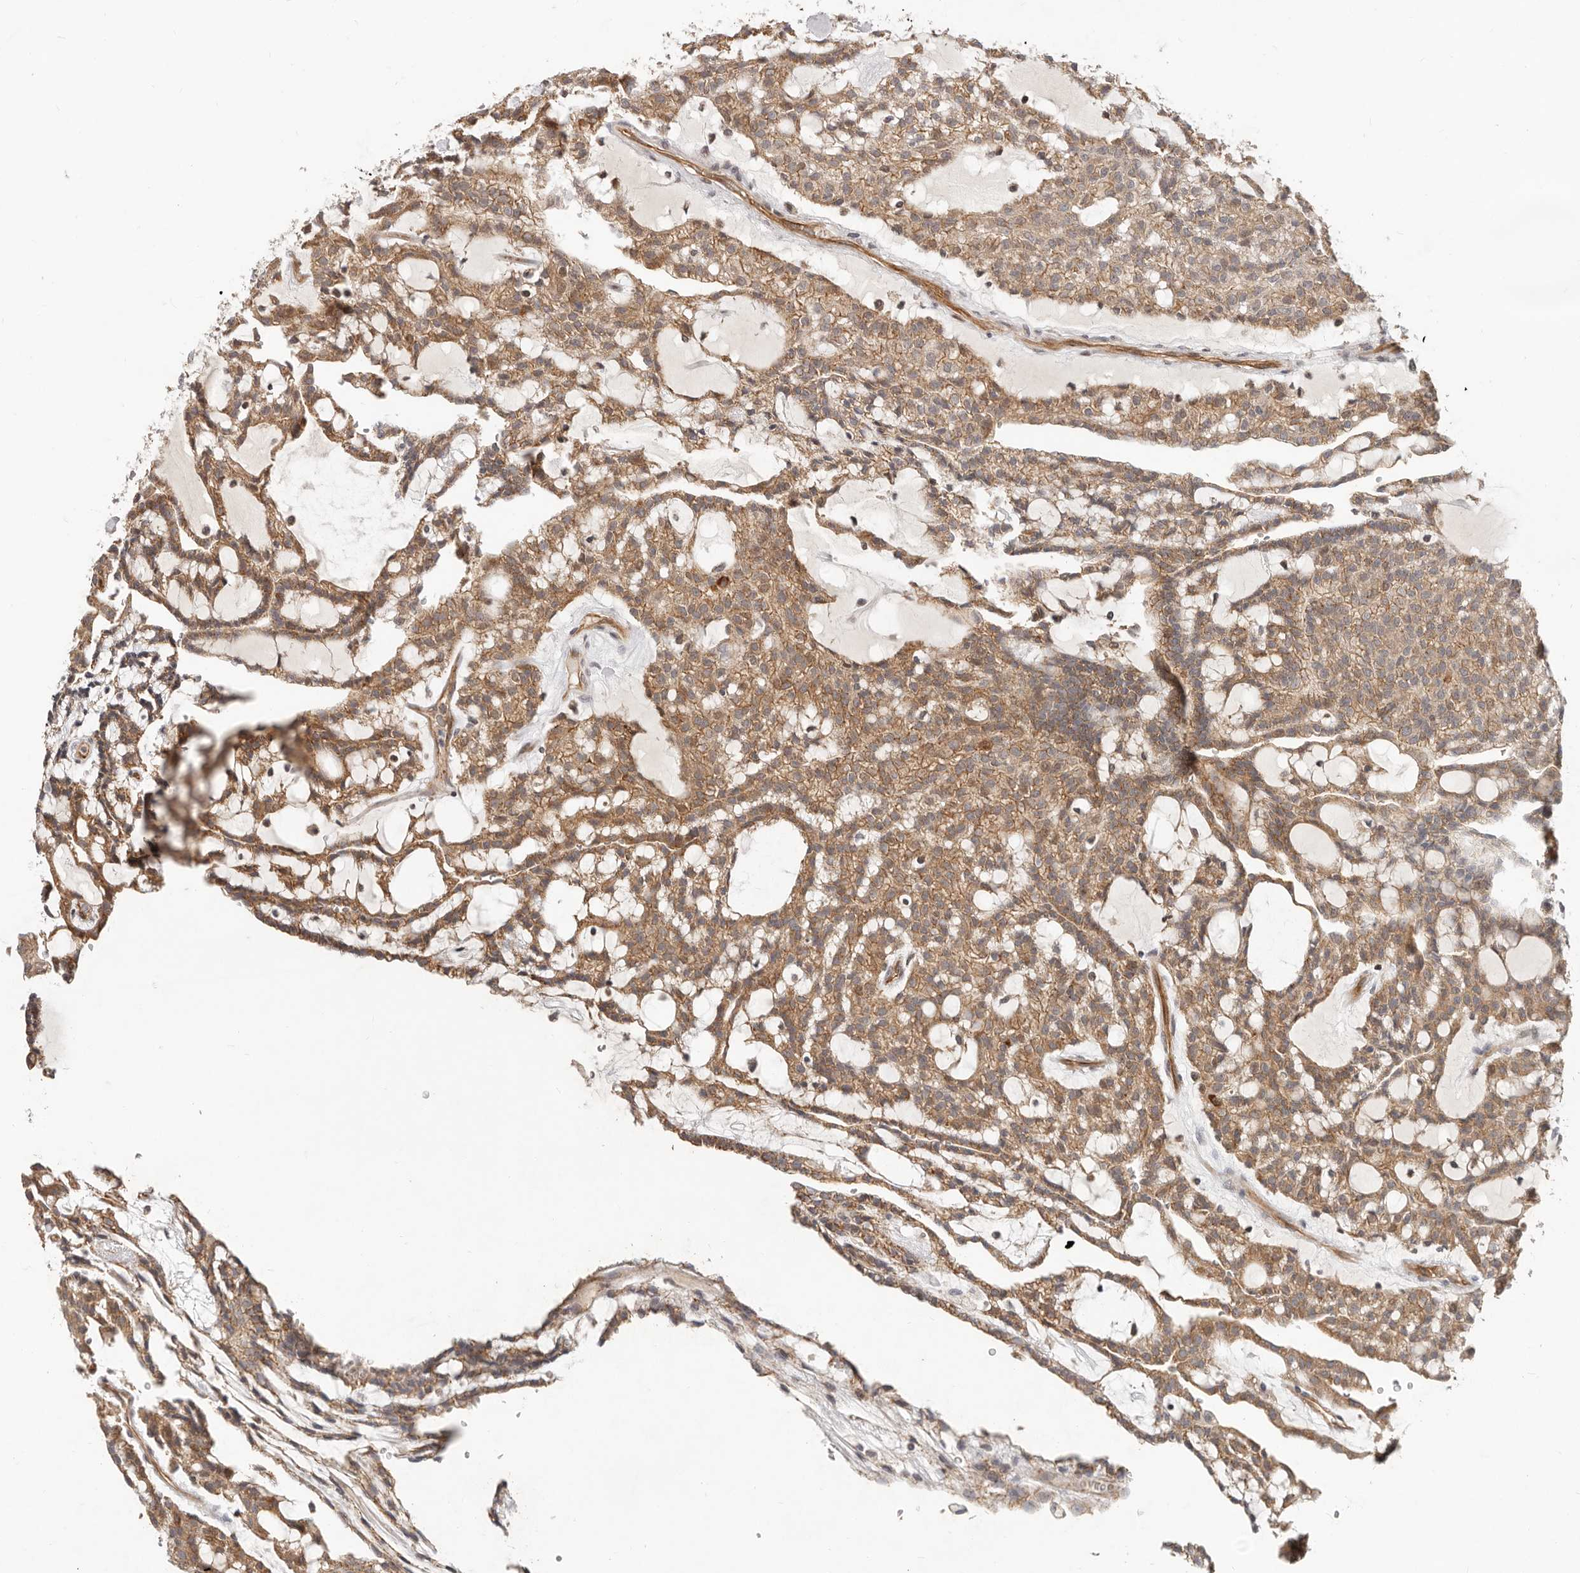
{"staining": {"intensity": "moderate", "quantity": ">75%", "location": "cytoplasmic/membranous"}, "tissue": "renal cancer", "cell_type": "Tumor cells", "image_type": "cancer", "snomed": [{"axis": "morphology", "description": "Adenocarcinoma, NOS"}, {"axis": "topography", "description": "Kidney"}], "caption": "Protein expression analysis of renal cancer demonstrates moderate cytoplasmic/membranous positivity in approximately >75% of tumor cells. Nuclei are stained in blue.", "gene": "USP49", "patient": {"sex": "male", "age": 63}}